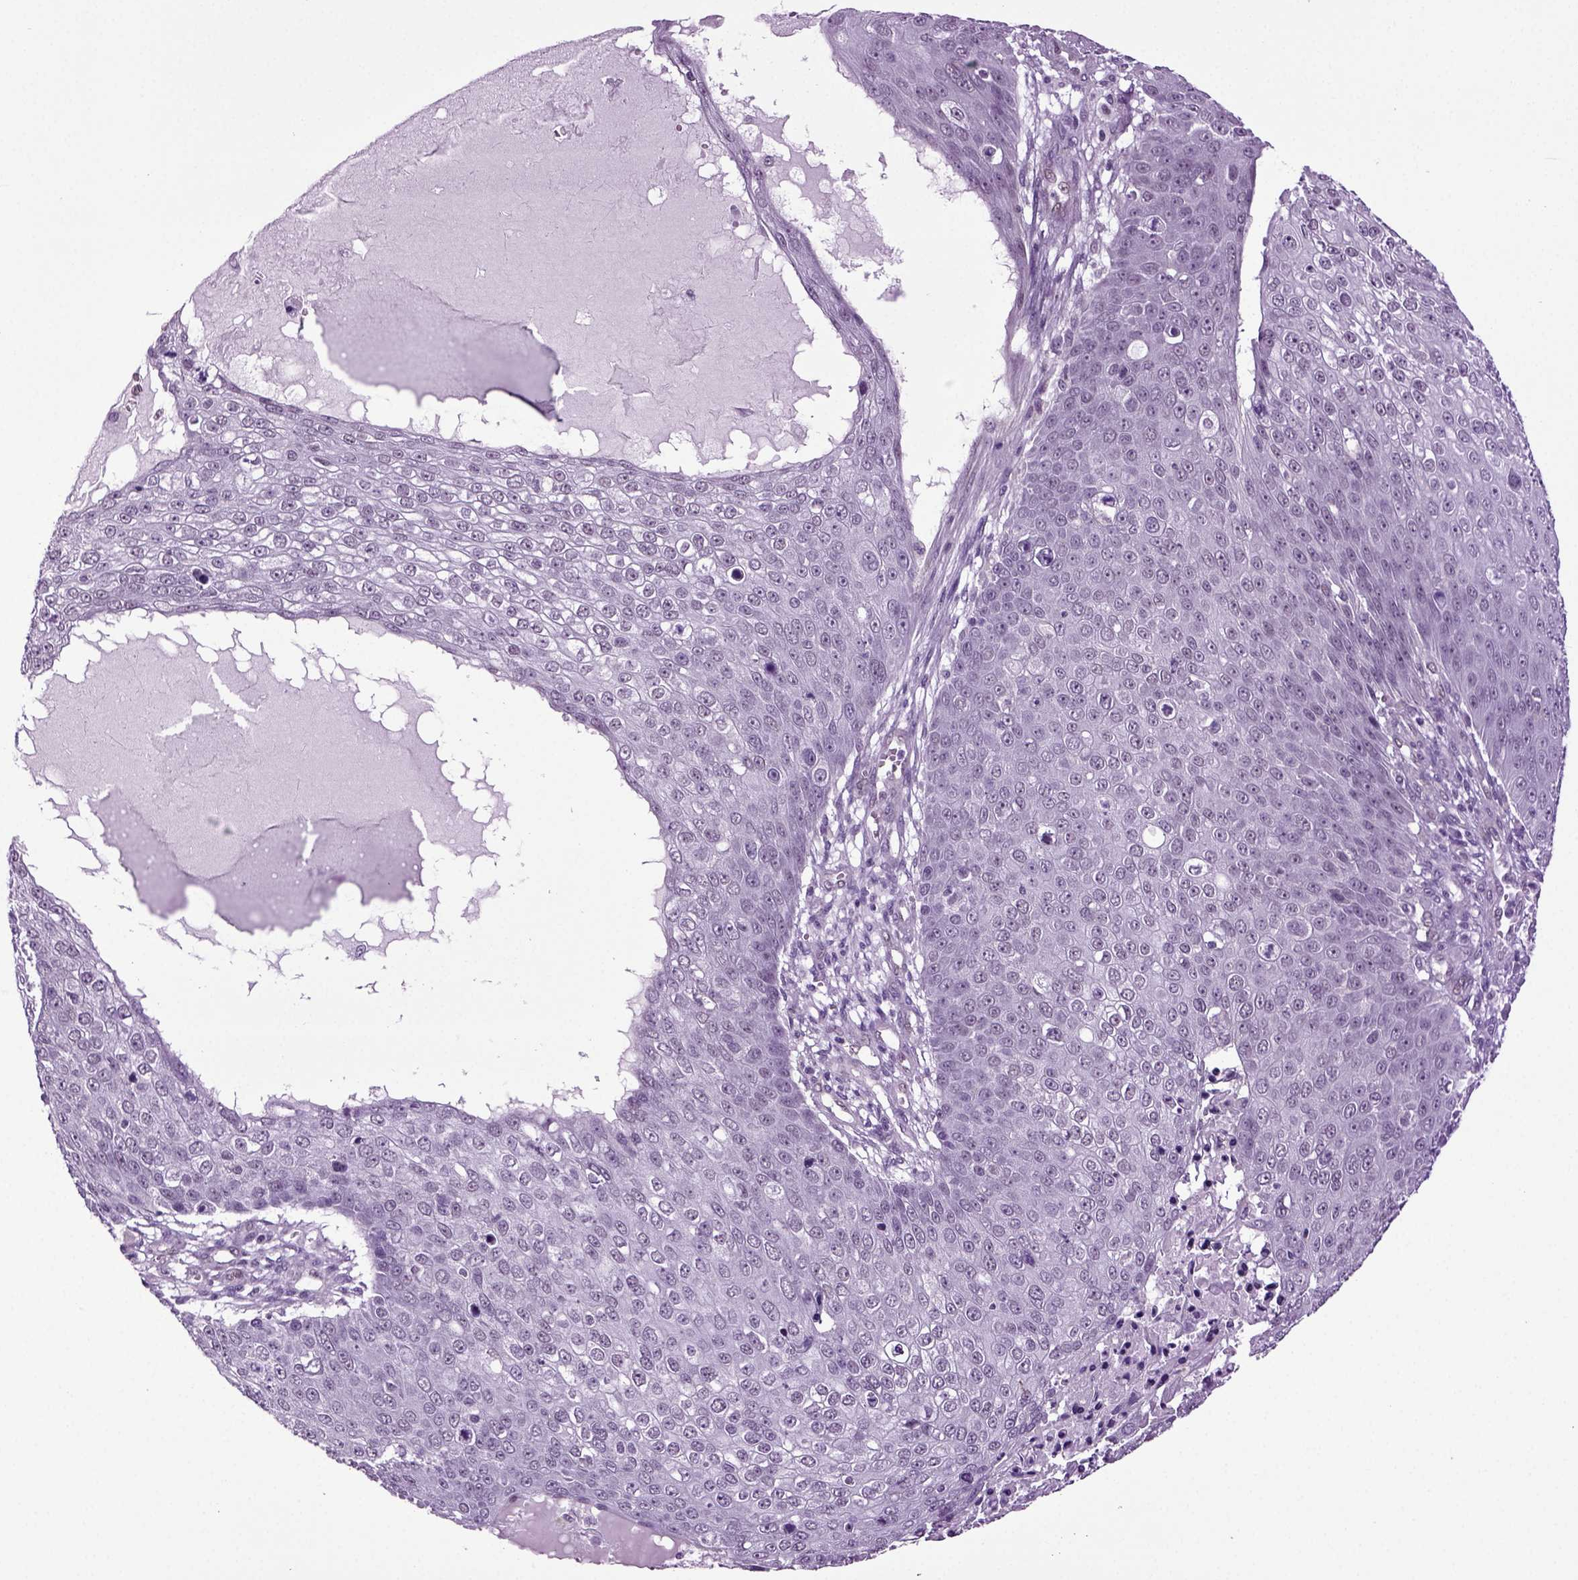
{"staining": {"intensity": "negative", "quantity": "none", "location": "none"}, "tissue": "skin cancer", "cell_type": "Tumor cells", "image_type": "cancer", "snomed": [{"axis": "morphology", "description": "Squamous cell carcinoma, NOS"}, {"axis": "topography", "description": "Skin"}], "caption": "The micrograph reveals no significant positivity in tumor cells of skin cancer (squamous cell carcinoma).", "gene": "RFX3", "patient": {"sex": "male", "age": 71}}